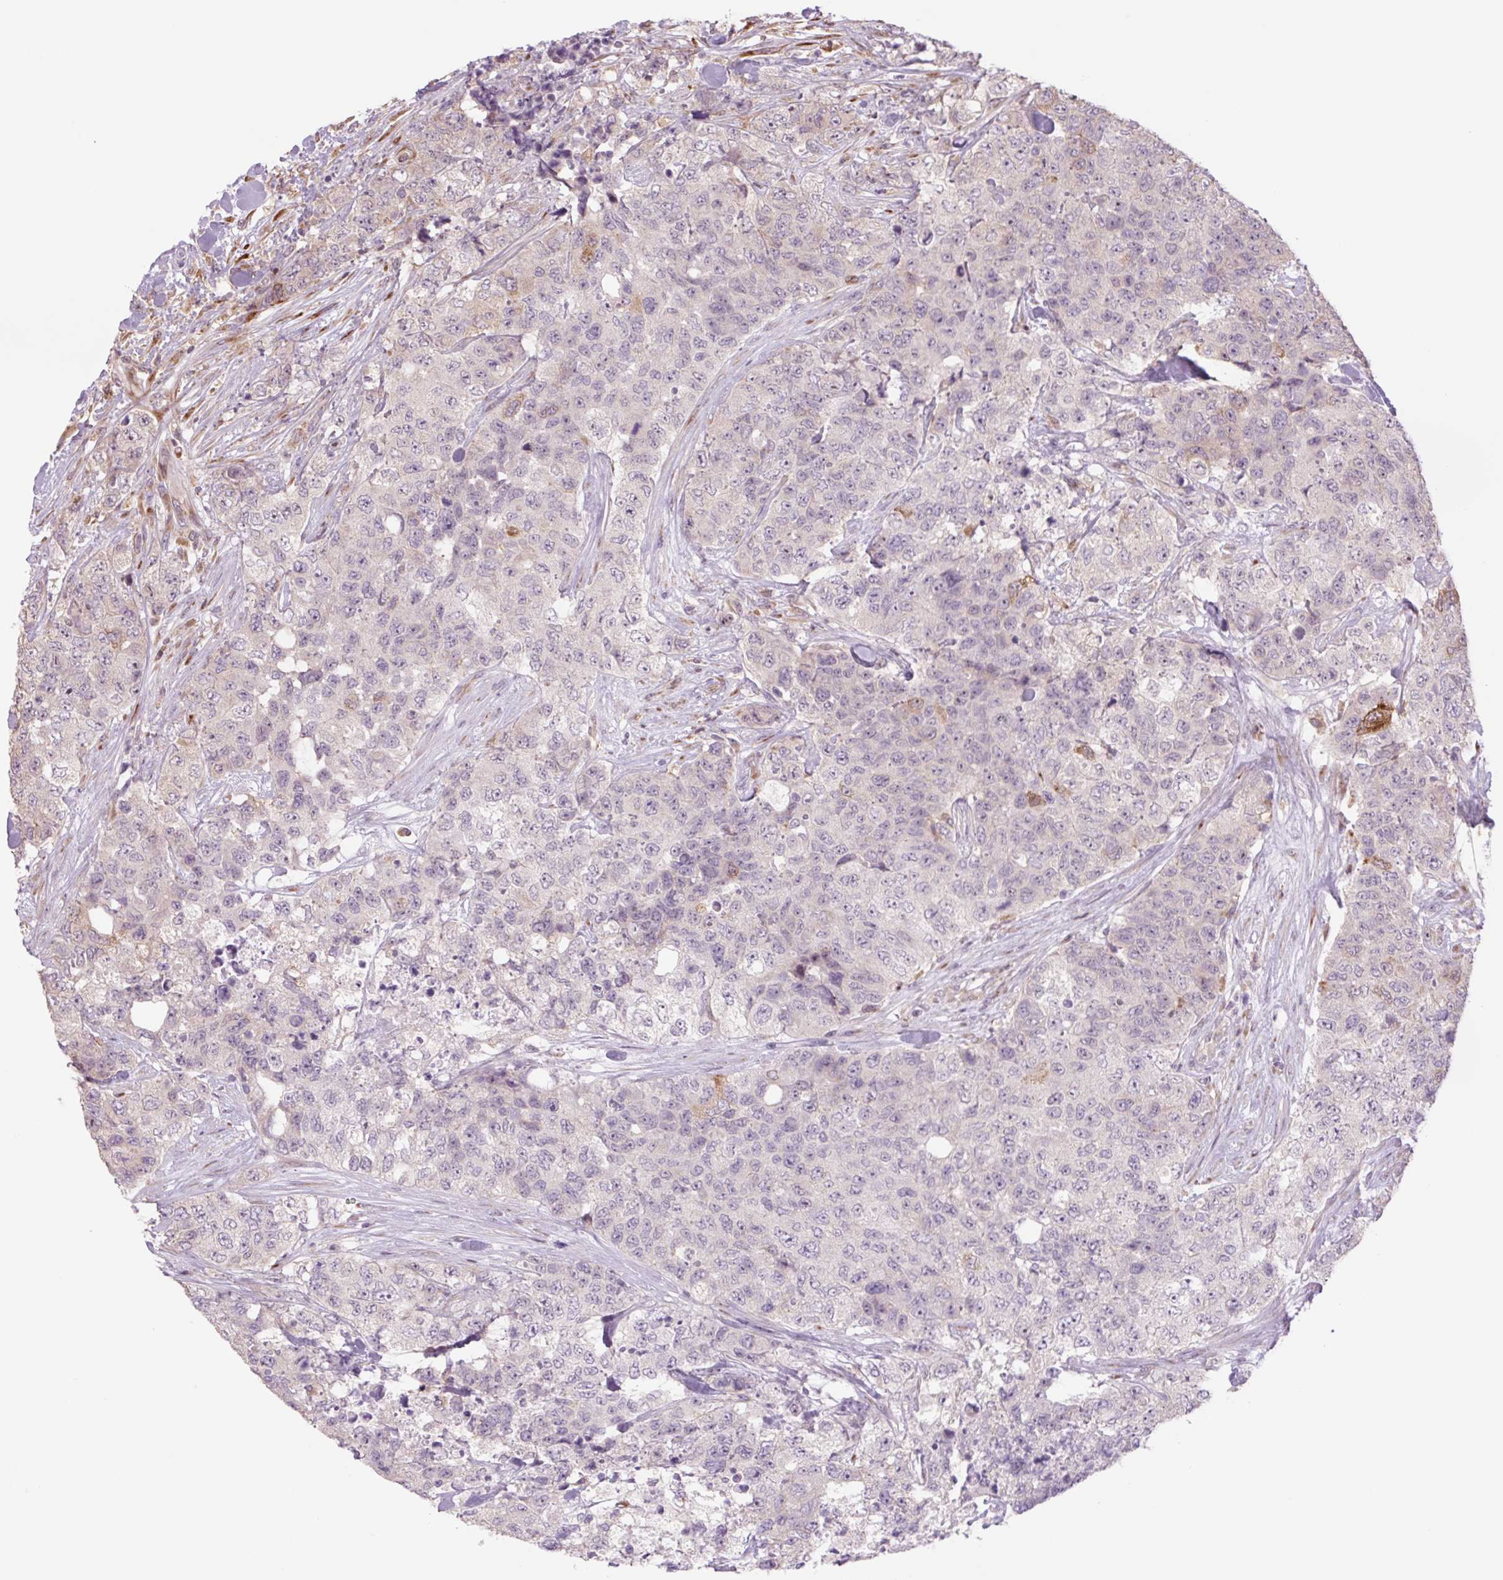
{"staining": {"intensity": "moderate", "quantity": "<25%", "location": "cytoplasmic/membranous"}, "tissue": "urothelial cancer", "cell_type": "Tumor cells", "image_type": "cancer", "snomed": [{"axis": "morphology", "description": "Urothelial carcinoma, High grade"}, {"axis": "topography", "description": "Urinary bladder"}], "caption": "Immunohistochemical staining of high-grade urothelial carcinoma exhibits moderate cytoplasmic/membranous protein expression in approximately <25% of tumor cells.", "gene": "PLA2G4A", "patient": {"sex": "female", "age": 78}}